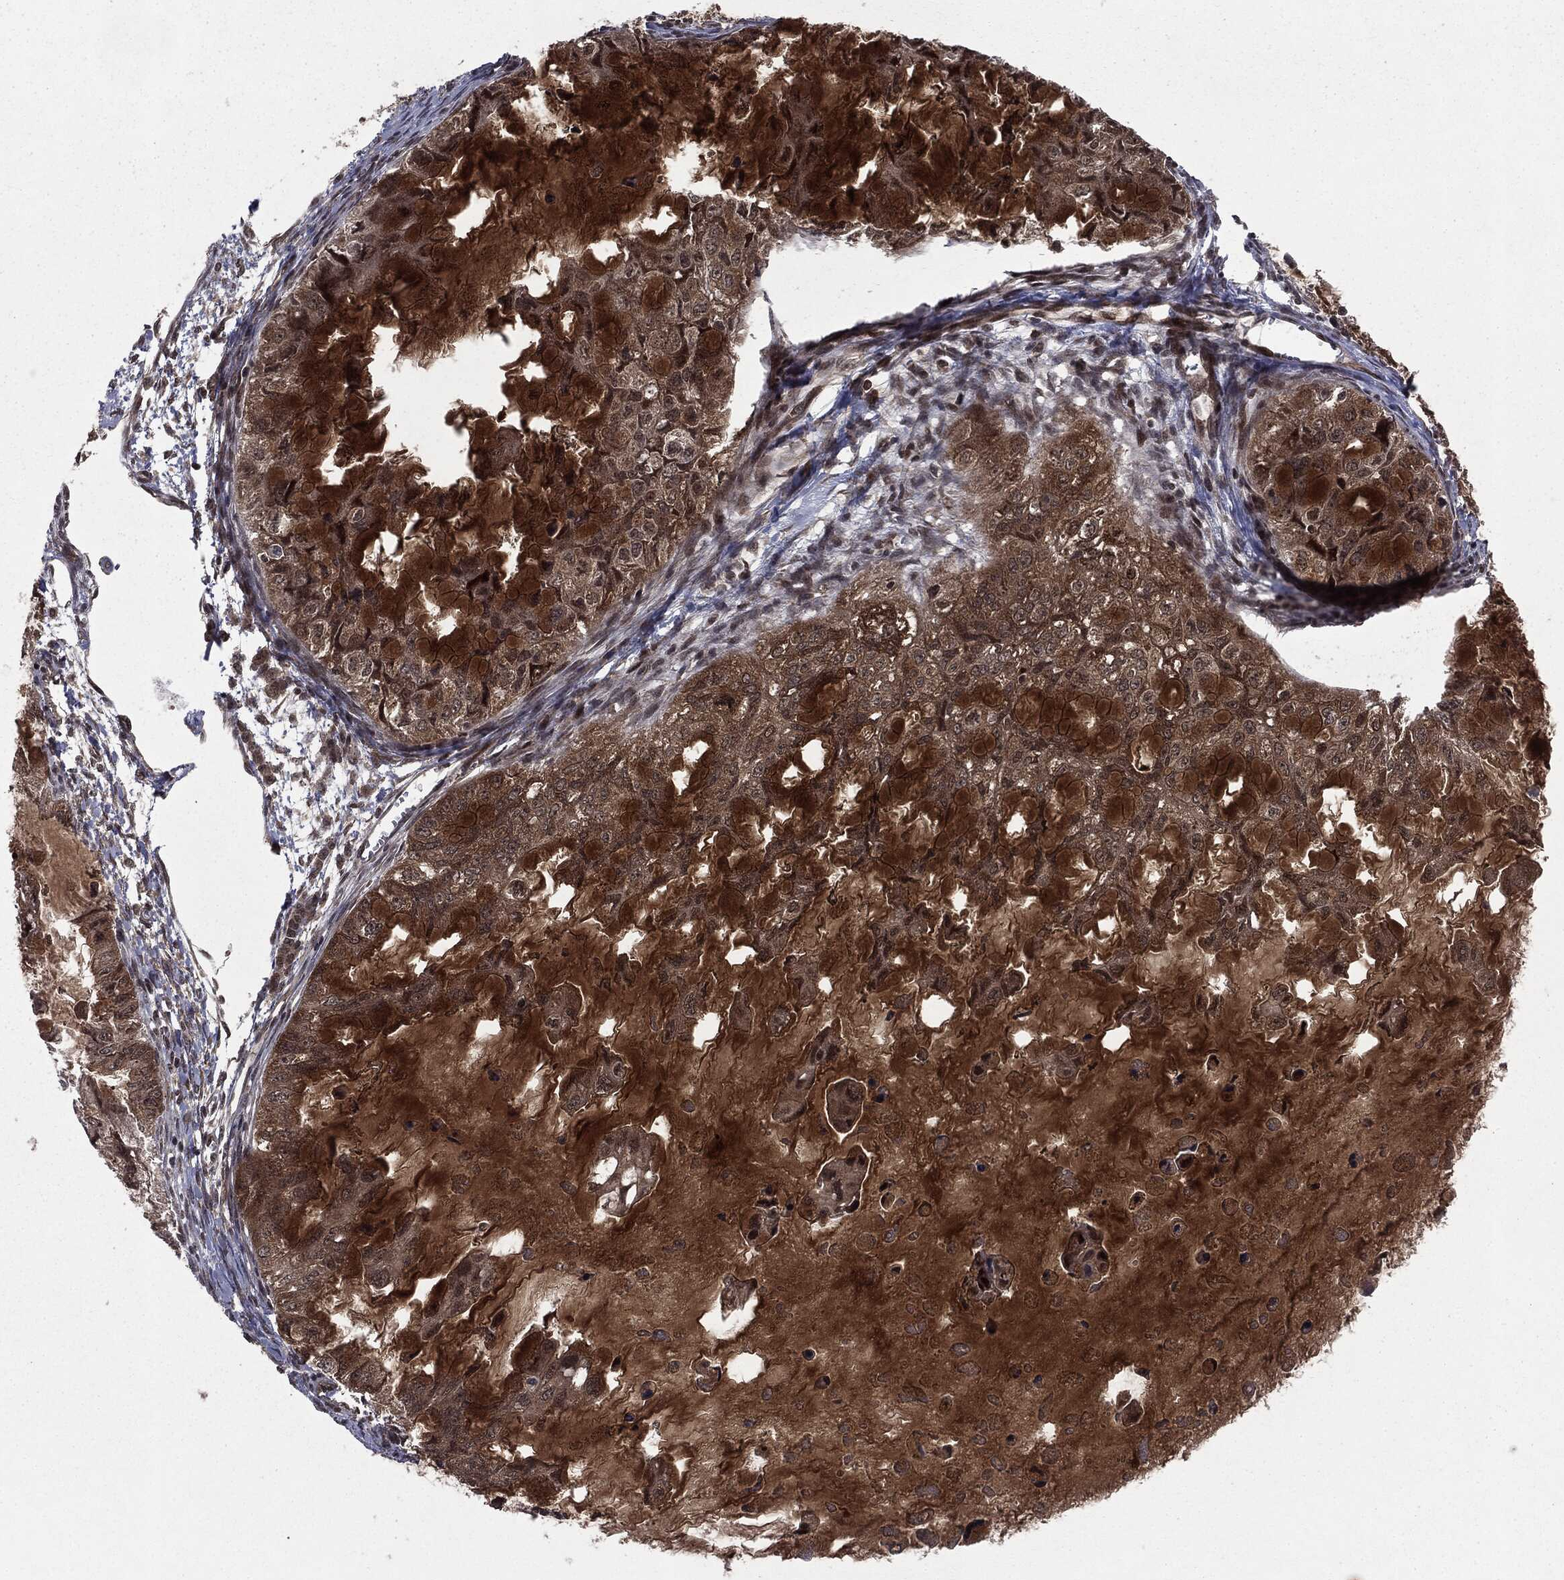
{"staining": {"intensity": "strong", "quantity": ">75%", "location": "cytoplasmic/membranous"}, "tissue": "ovarian cancer", "cell_type": "Tumor cells", "image_type": "cancer", "snomed": [{"axis": "morphology", "description": "Cystadenocarcinoma, mucinous, NOS"}, {"axis": "topography", "description": "Ovary"}], "caption": "Immunohistochemistry (IHC) histopathology image of neoplastic tissue: human ovarian cancer stained using immunohistochemistry exhibits high levels of strong protein expression localized specifically in the cytoplasmic/membranous of tumor cells, appearing as a cytoplasmic/membranous brown color.", "gene": "STAU2", "patient": {"sex": "female", "age": 72}}